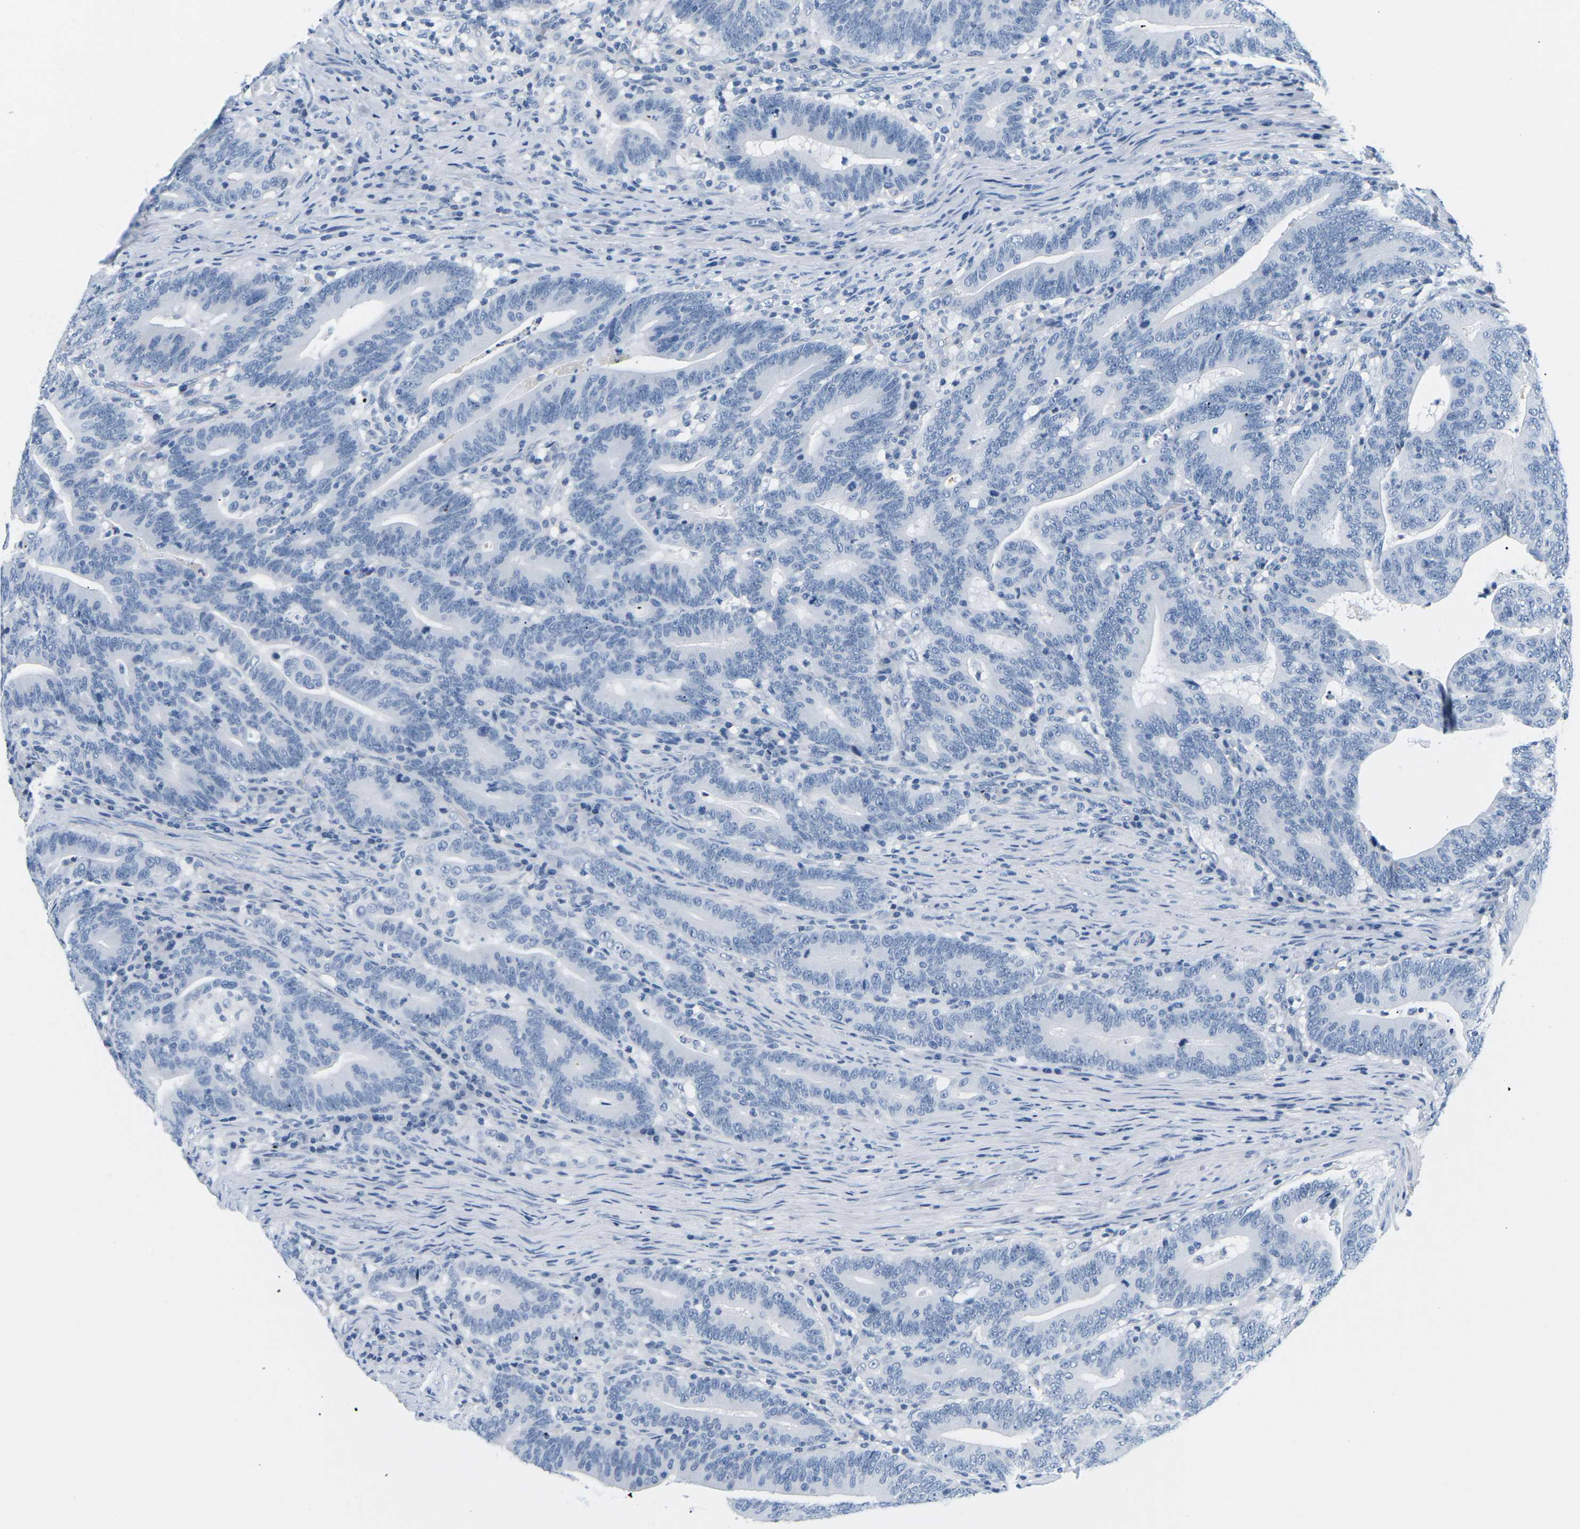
{"staining": {"intensity": "negative", "quantity": "none", "location": "none"}, "tissue": "colorectal cancer", "cell_type": "Tumor cells", "image_type": "cancer", "snomed": [{"axis": "morphology", "description": "Normal tissue, NOS"}, {"axis": "morphology", "description": "Adenocarcinoma, NOS"}, {"axis": "topography", "description": "Colon"}], "caption": "Immunohistochemistry image of neoplastic tissue: human colorectal cancer (adenocarcinoma) stained with DAB (3,3'-diaminobenzidine) shows no significant protein expression in tumor cells.", "gene": "APOB", "patient": {"sex": "female", "age": 66}}